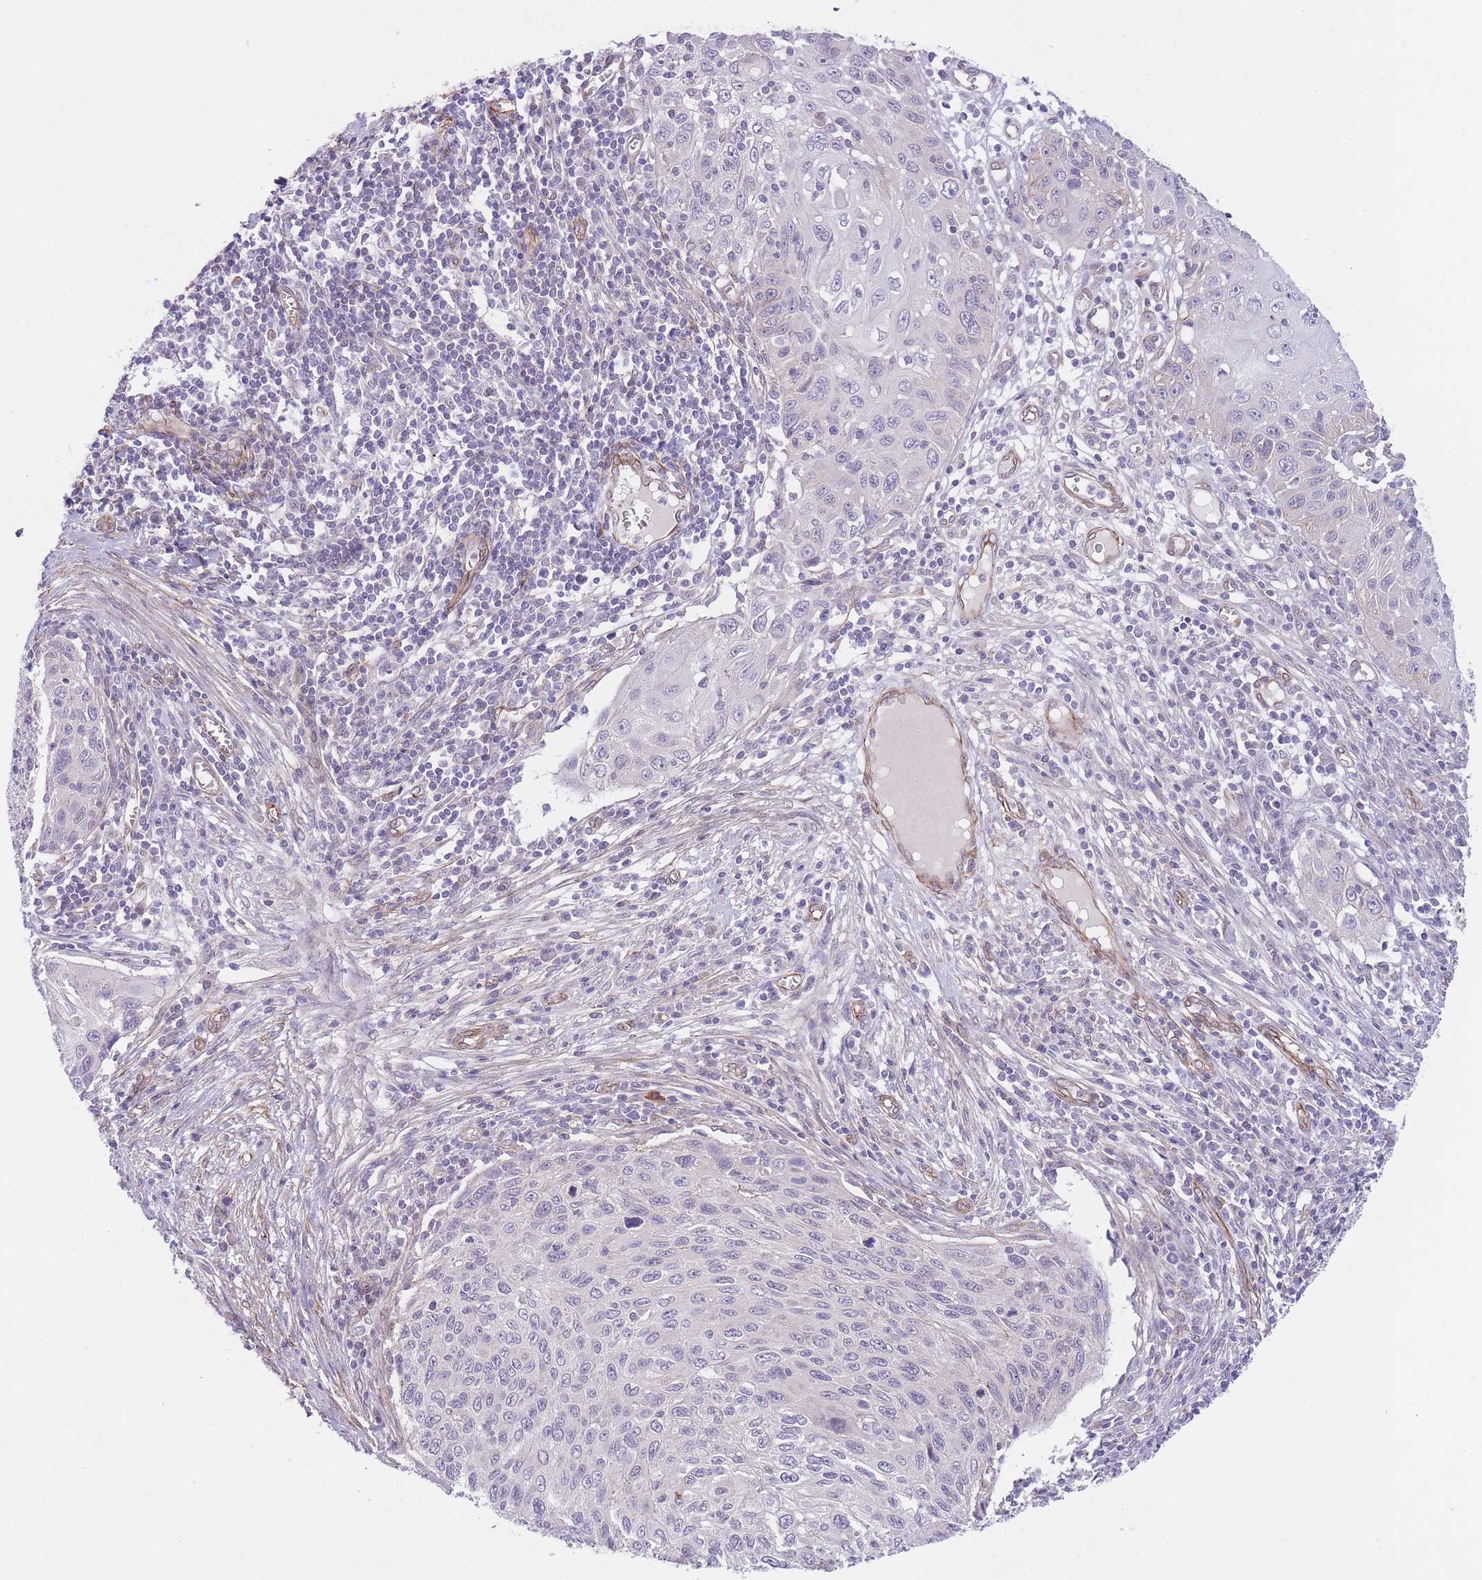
{"staining": {"intensity": "negative", "quantity": "none", "location": "none"}, "tissue": "cervical cancer", "cell_type": "Tumor cells", "image_type": "cancer", "snomed": [{"axis": "morphology", "description": "Squamous cell carcinoma, NOS"}, {"axis": "topography", "description": "Cervix"}], "caption": "Immunohistochemistry (IHC) of human squamous cell carcinoma (cervical) demonstrates no expression in tumor cells. The staining is performed using DAB (3,3'-diaminobenzidine) brown chromogen with nuclei counter-stained in using hematoxylin.", "gene": "QTRT1", "patient": {"sex": "female", "age": 70}}